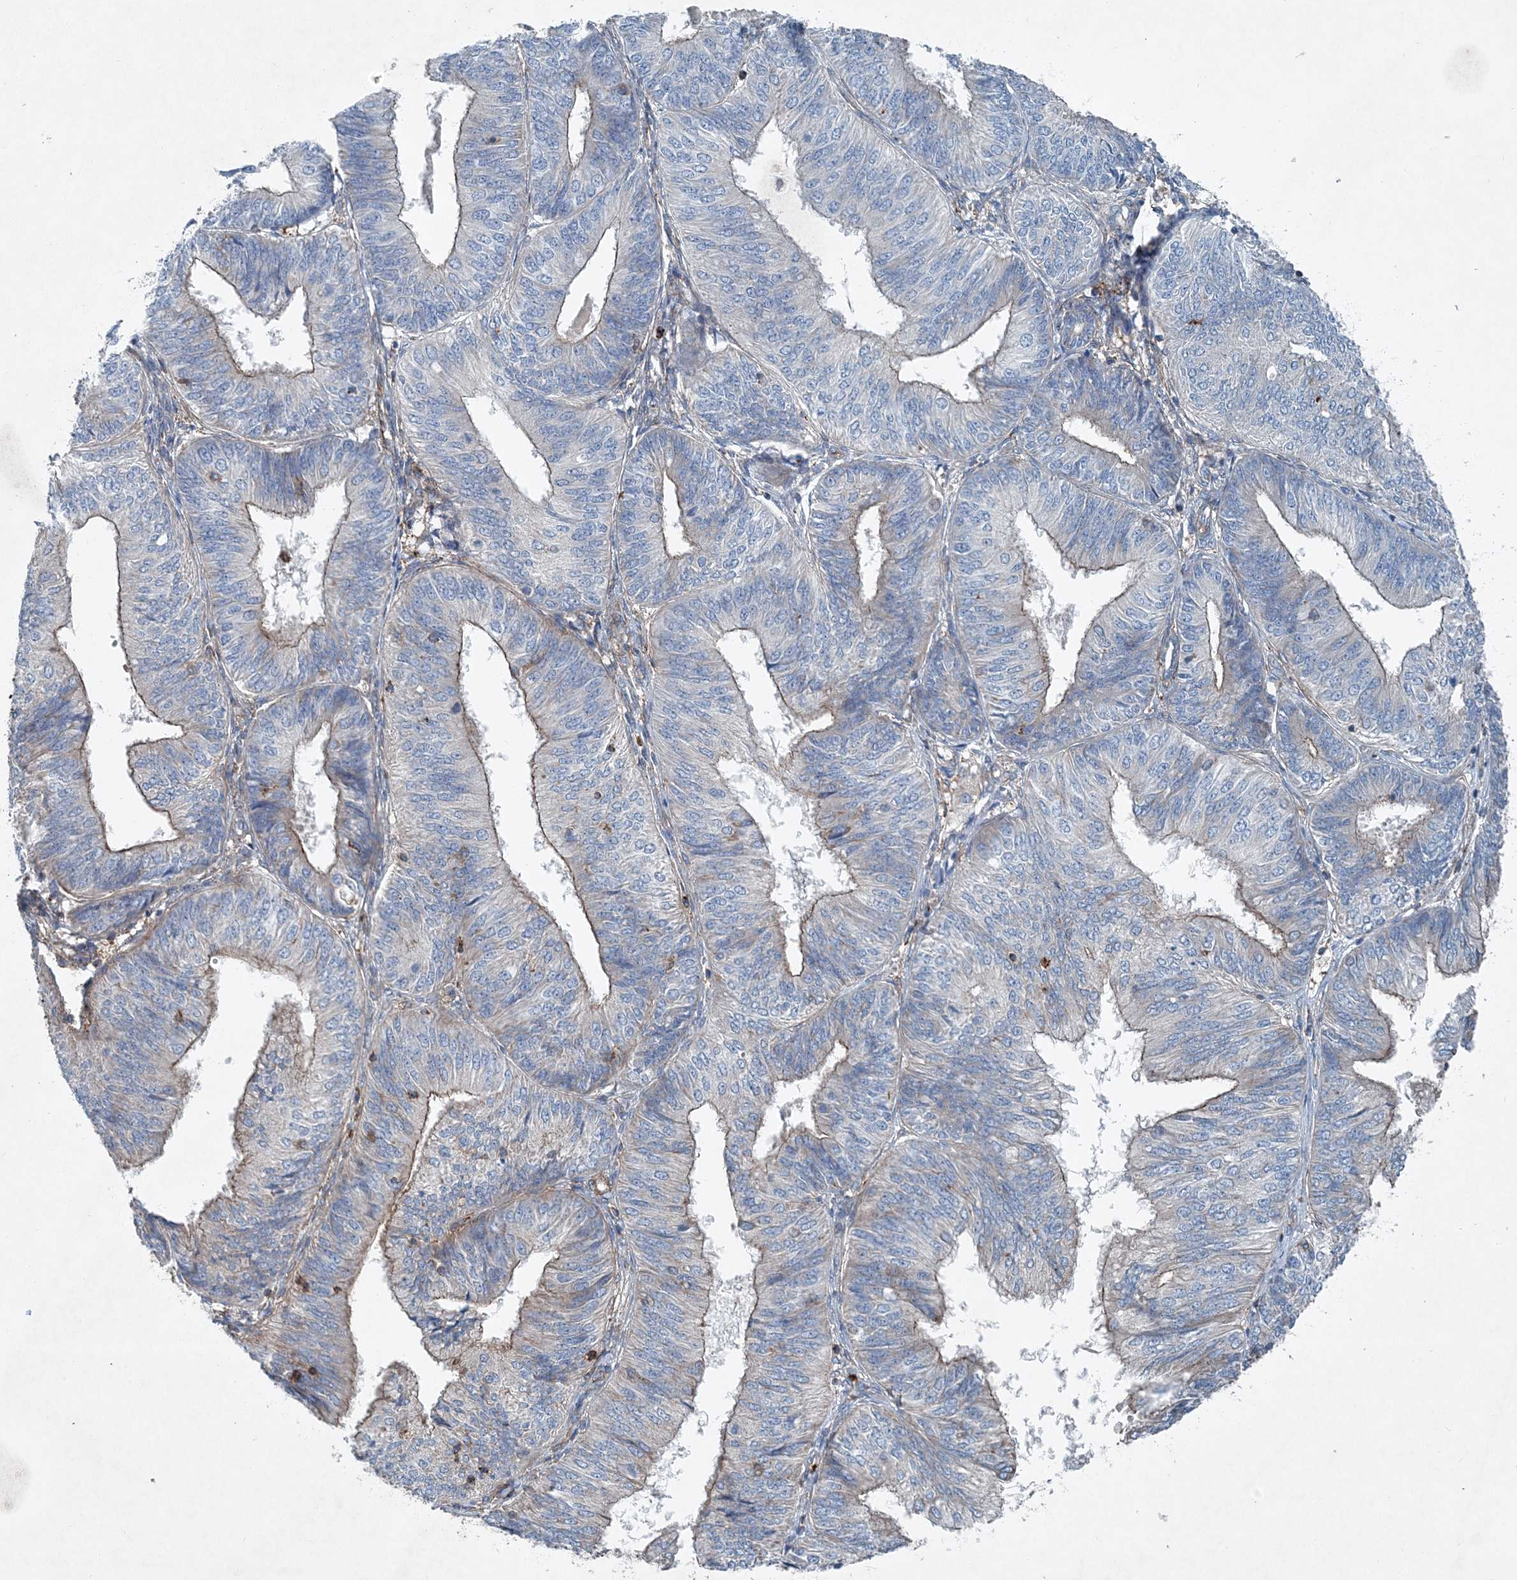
{"staining": {"intensity": "moderate", "quantity": "<25%", "location": "cytoplasmic/membranous"}, "tissue": "endometrial cancer", "cell_type": "Tumor cells", "image_type": "cancer", "snomed": [{"axis": "morphology", "description": "Adenocarcinoma, NOS"}, {"axis": "topography", "description": "Endometrium"}], "caption": "A brown stain labels moderate cytoplasmic/membranous expression of a protein in human endometrial cancer tumor cells.", "gene": "DGUOK", "patient": {"sex": "female", "age": 58}}